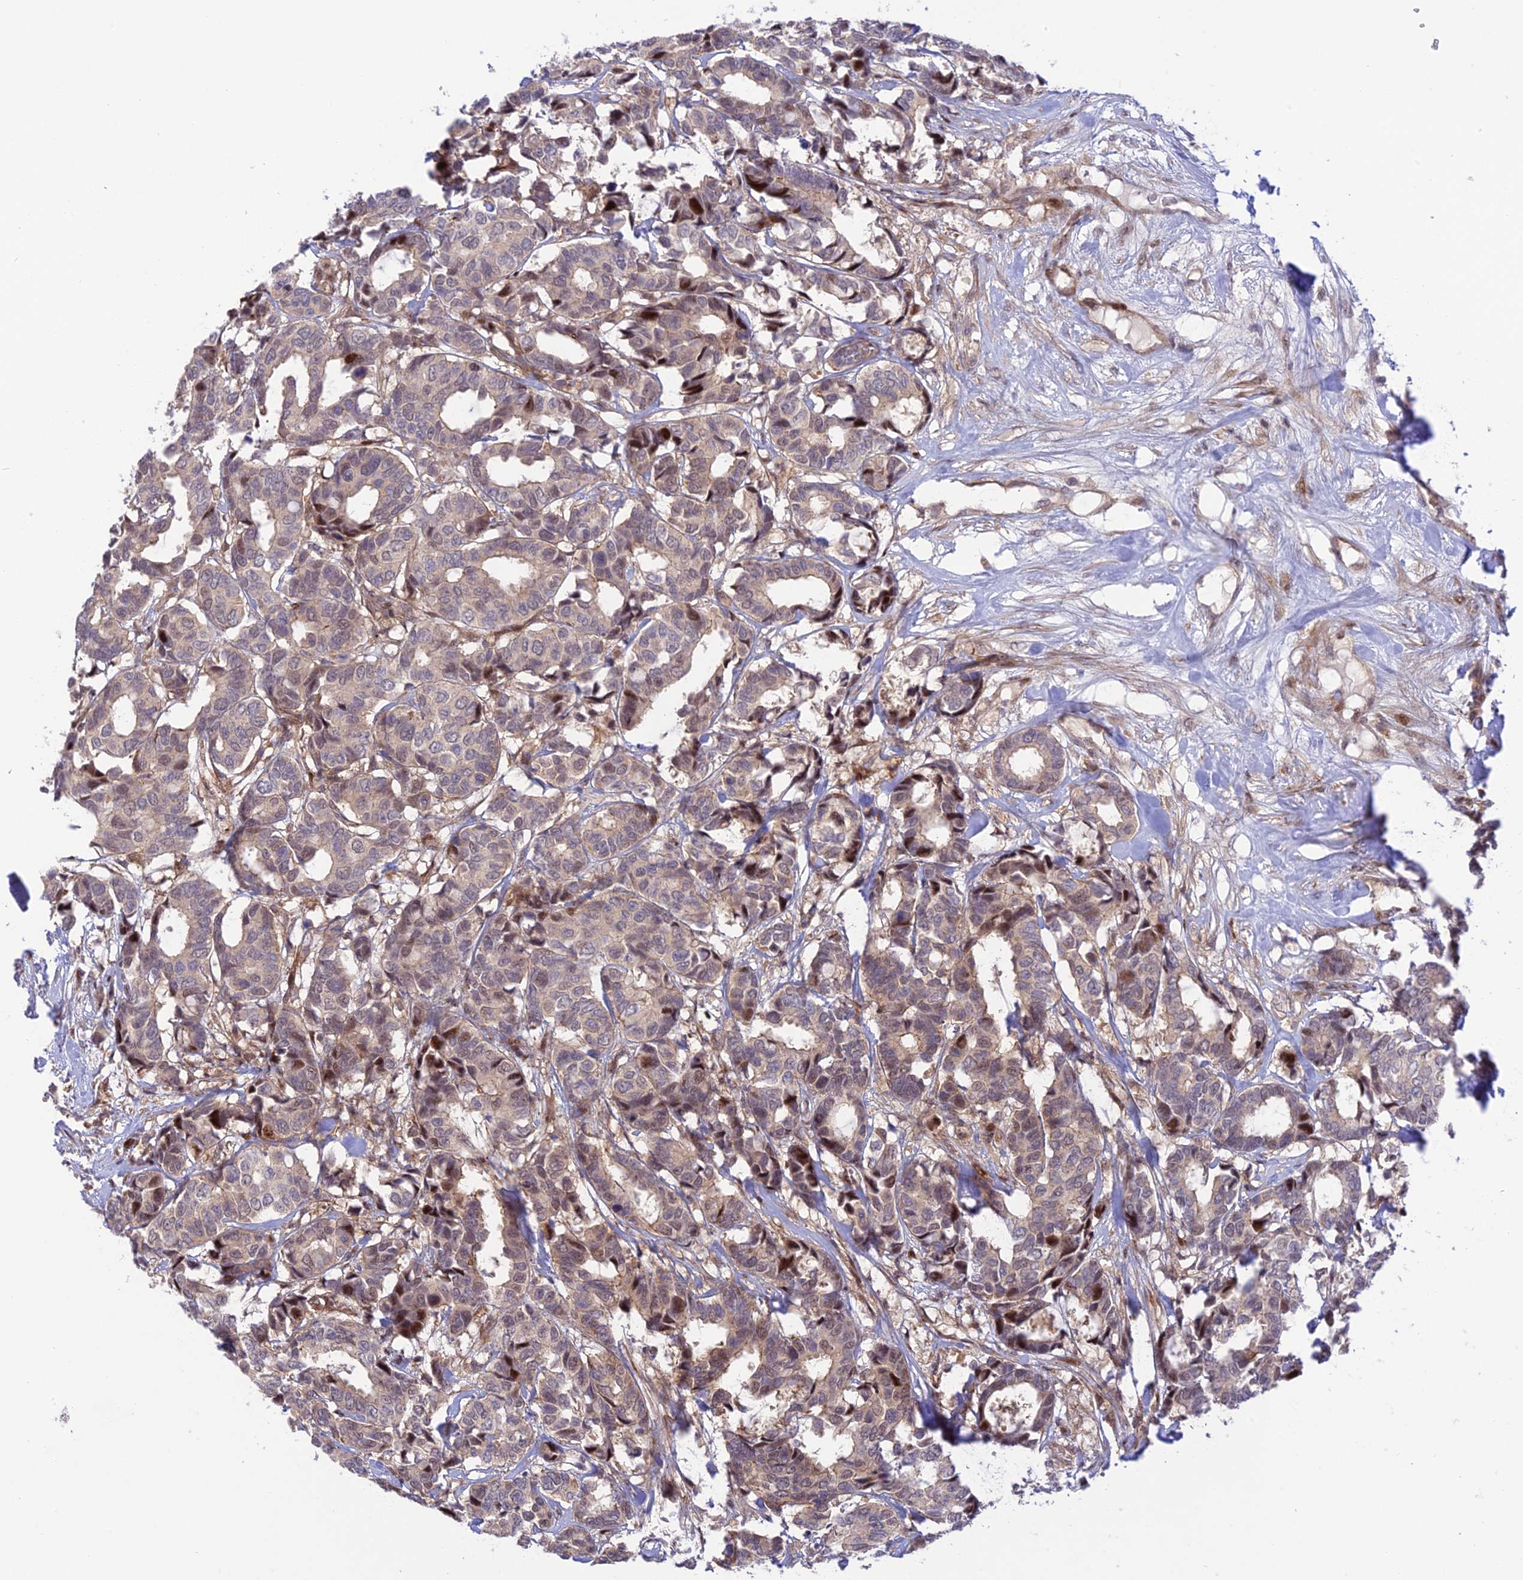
{"staining": {"intensity": "moderate", "quantity": "<25%", "location": "nuclear"}, "tissue": "breast cancer", "cell_type": "Tumor cells", "image_type": "cancer", "snomed": [{"axis": "morphology", "description": "Duct carcinoma"}, {"axis": "topography", "description": "Breast"}], "caption": "This is a micrograph of IHC staining of breast intraductal carcinoma, which shows moderate expression in the nuclear of tumor cells.", "gene": "ZNF584", "patient": {"sex": "female", "age": 87}}